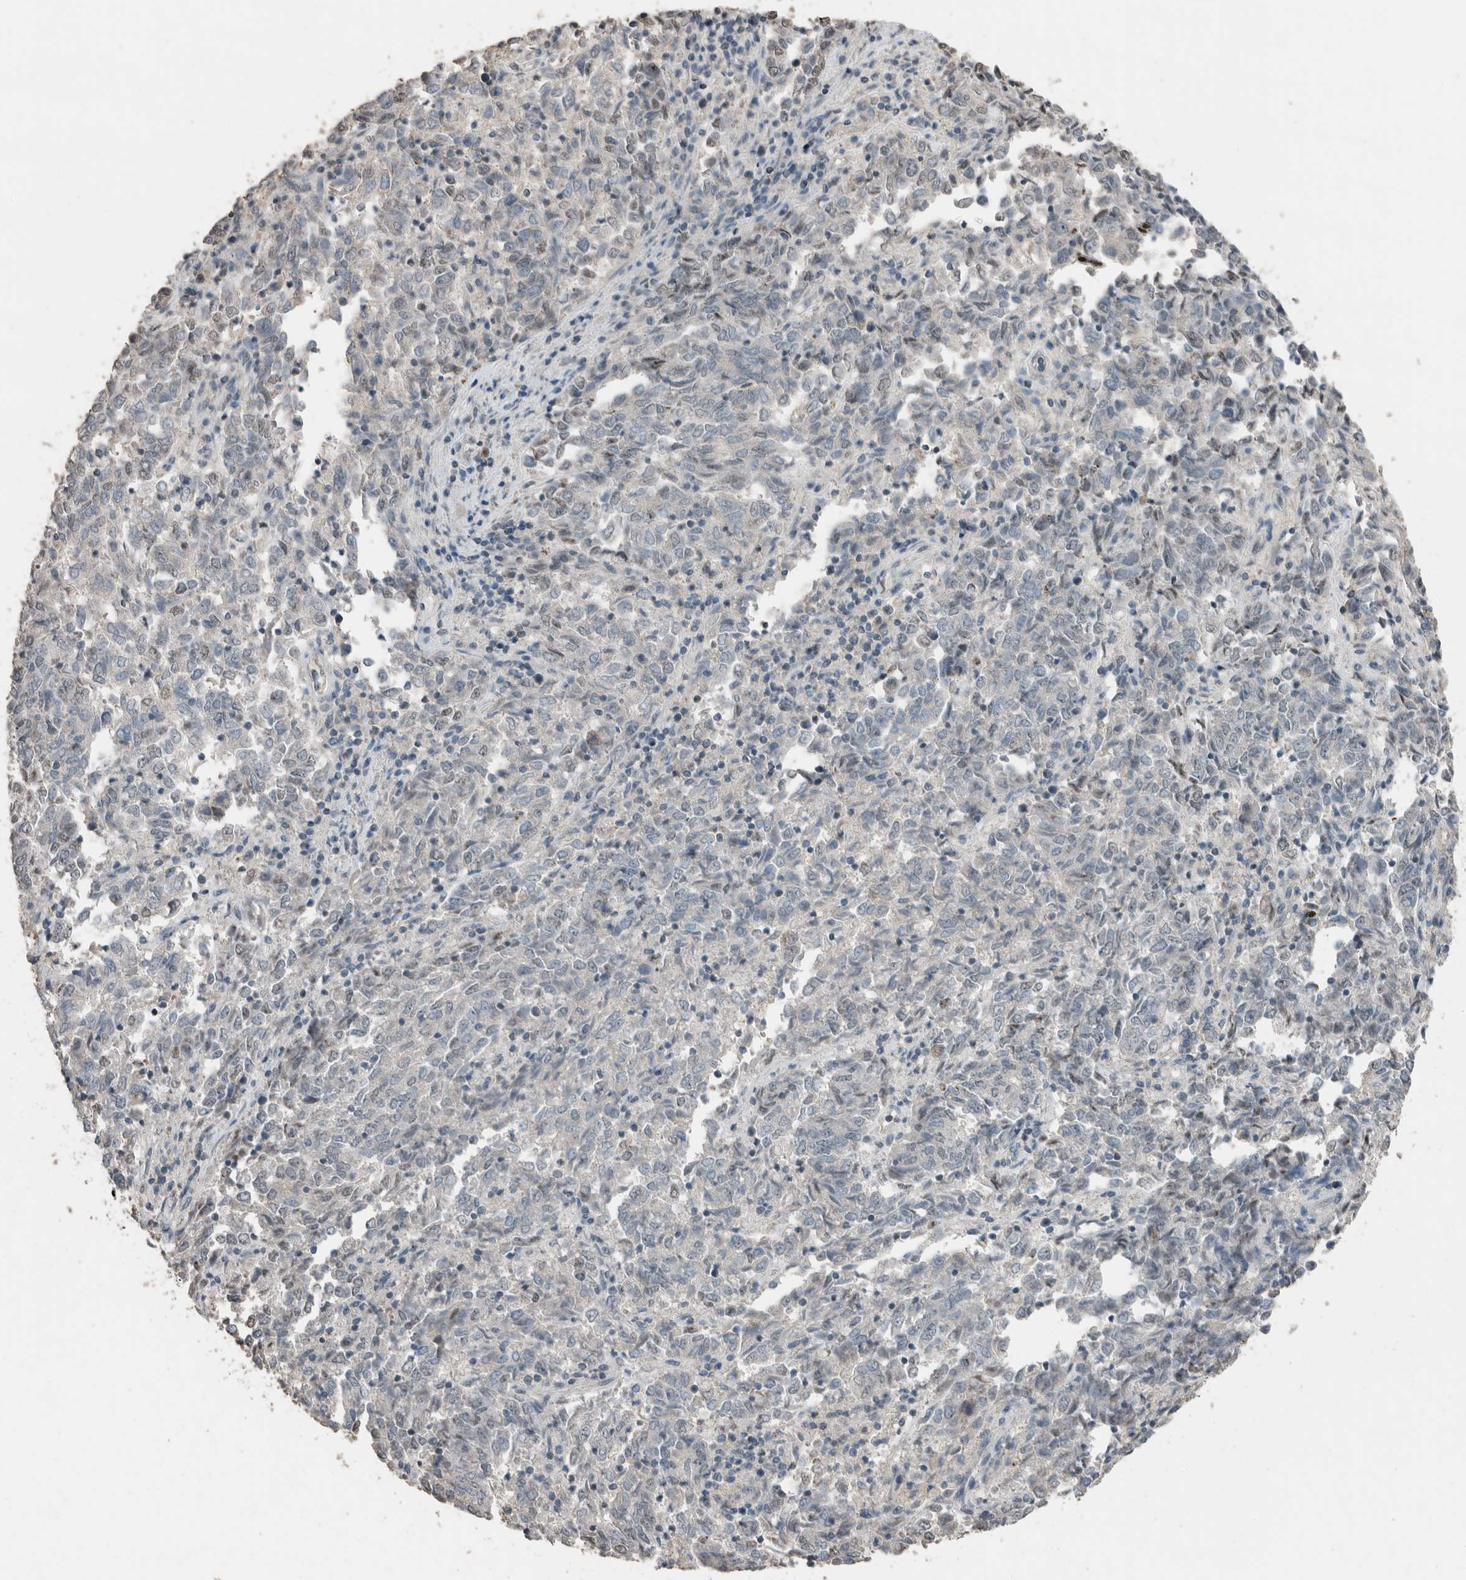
{"staining": {"intensity": "negative", "quantity": "none", "location": "none"}, "tissue": "endometrial cancer", "cell_type": "Tumor cells", "image_type": "cancer", "snomed": [{"axis": "morphology", "description": "Adenocarcinoma, NOS"}, {"axis": "topography", "description": "Endometrium"}], "caption": "Immunohistochemistry of adenocarcinoma (endometrial) displays no positivity in tumor cells.", "gene": "ACVR2B", "patient": {"sex": "female", "age": 80}}